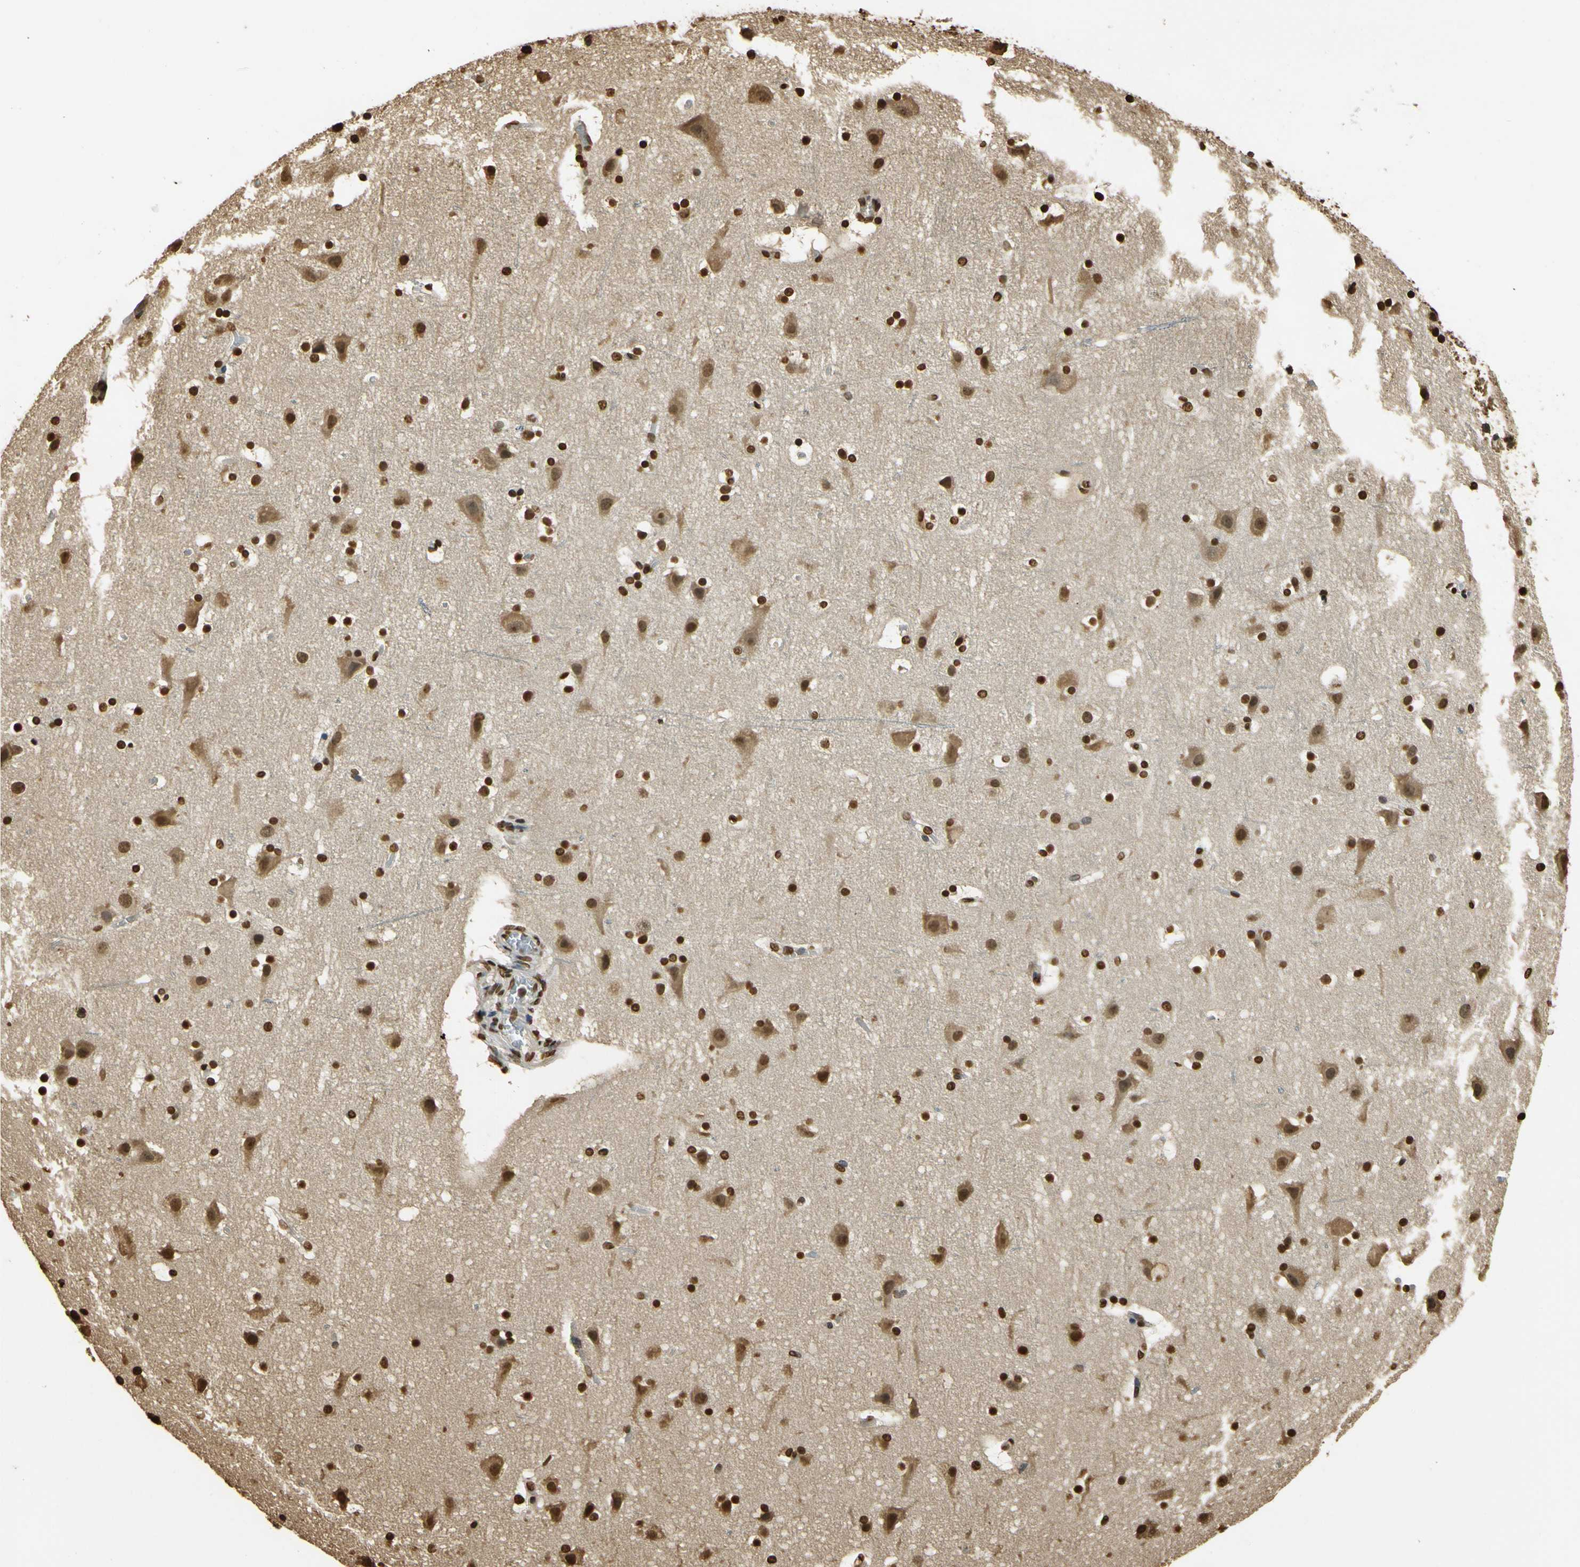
{"staining": {"intensity": "moderate", "quantity": ">75%", "location": "cytoplasmic/membranous,nuclear"}, "tissue": "cerebral cortex", "cell_type": "Endothelial cells", "image_type": "normal", "snomed": [{"axis": "morphology", "description": "Normal tissue, NOS"}, {"axis": "topography", "description": "Cerebral cortex"}], "caption": "Cerebral cortex stained with a brown dye demonstrates moderate cytoplasmic/membranous,nuclear positive positivity in approximately >75% of endothelial cells.", "gene": "SOD1", "patient": {"sex": "male", "age": 45}}